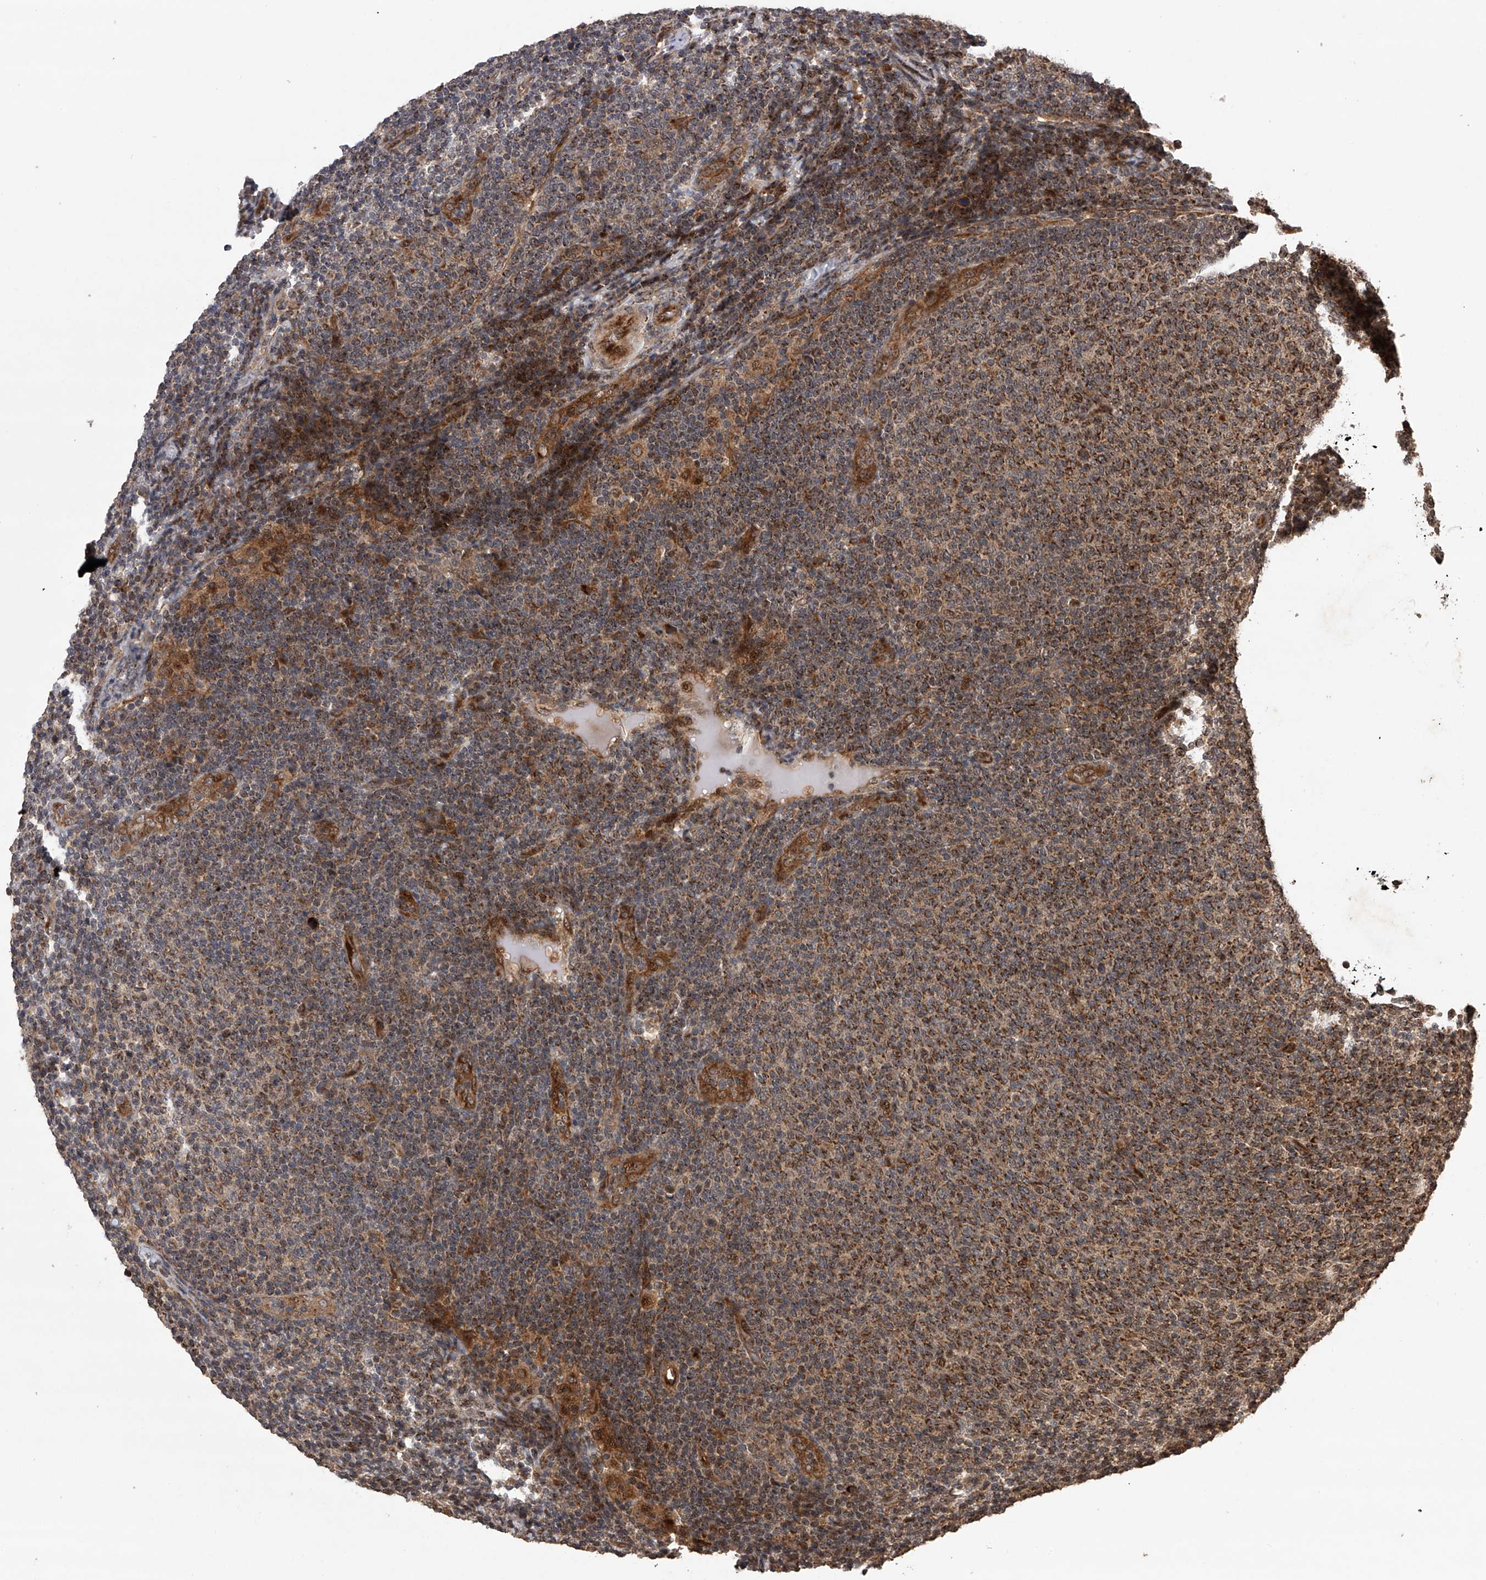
{"staining": {"intensity": "moderate", "quantity": ">75%", "location": "cytoplasmic/membranous"}, "tissue": "lymphoma", "cell_type": "Tumor cells", "image_type": "cancer", "snomed": [{"axis": "morphology", "description": "Malignant lymphoma, non-Hodgkin's type, Low grade"}, {"axis": "topography", "description": "Lymph node"}], "caption": "Approximately >75% of tumor cells in human low-grade malignant lymphoma, non-Hodgkin's type show moderate cytoplasmic/membranous protein positivity as visualized by brown immunohistochemical staining.", "gene": "MAP3K11", "patient": {"sex": "male", "age": 66}}